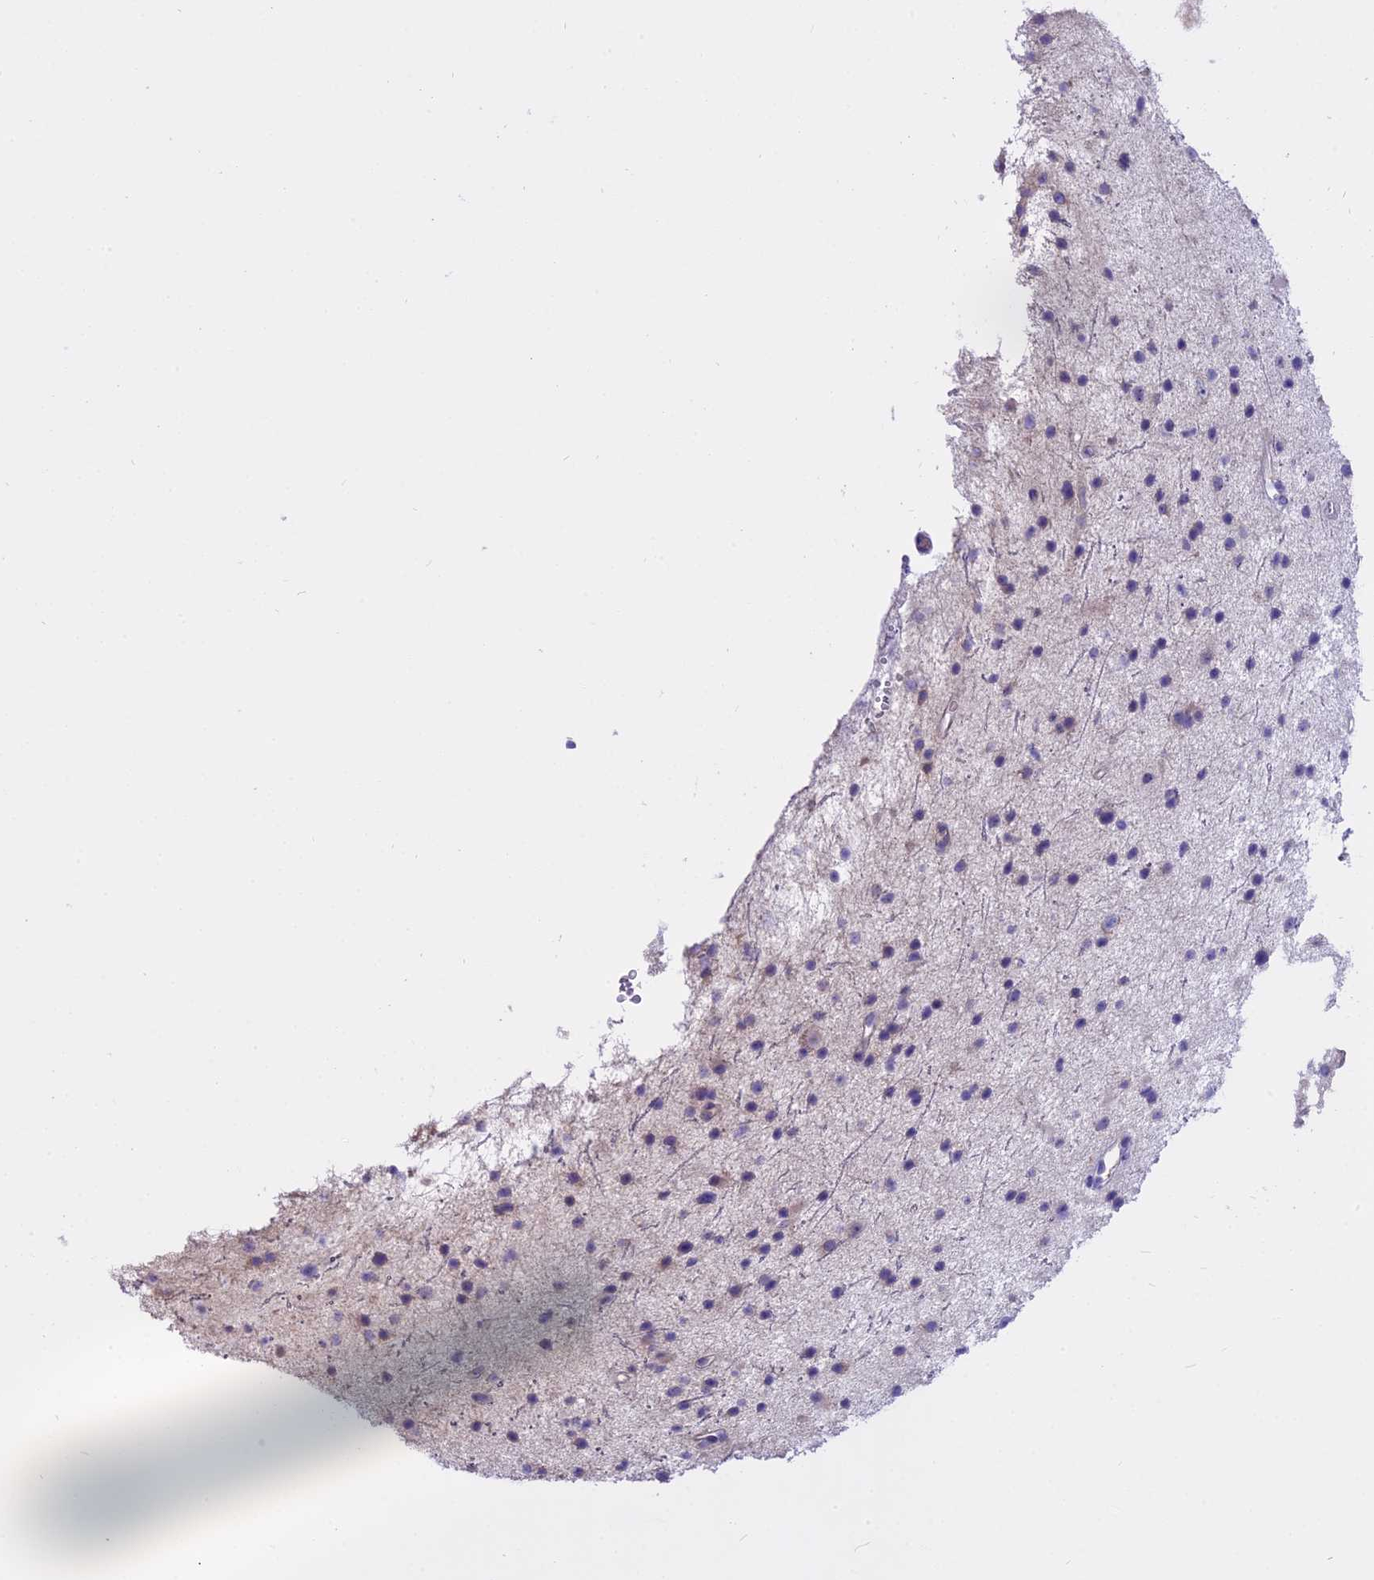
{"staining": {"intensity": "negative", "quantity": "none", "location": "none"}, "tissue": "glioma", "cell_type": "Tumor cells", "image_type": "cancer", "snomed": [{"axis": "morphology", "description": "Glioma, malignant, Low grade"}, {"axis": "topography", "description": "Cerebral cortex"}], "caption": "A micrograph of malignant glioma (low-grade) stained for a protein shows no brown staining in tumor cells.", "gene": "WFDC2", "patient": {"sex": "female", "age": 39}}